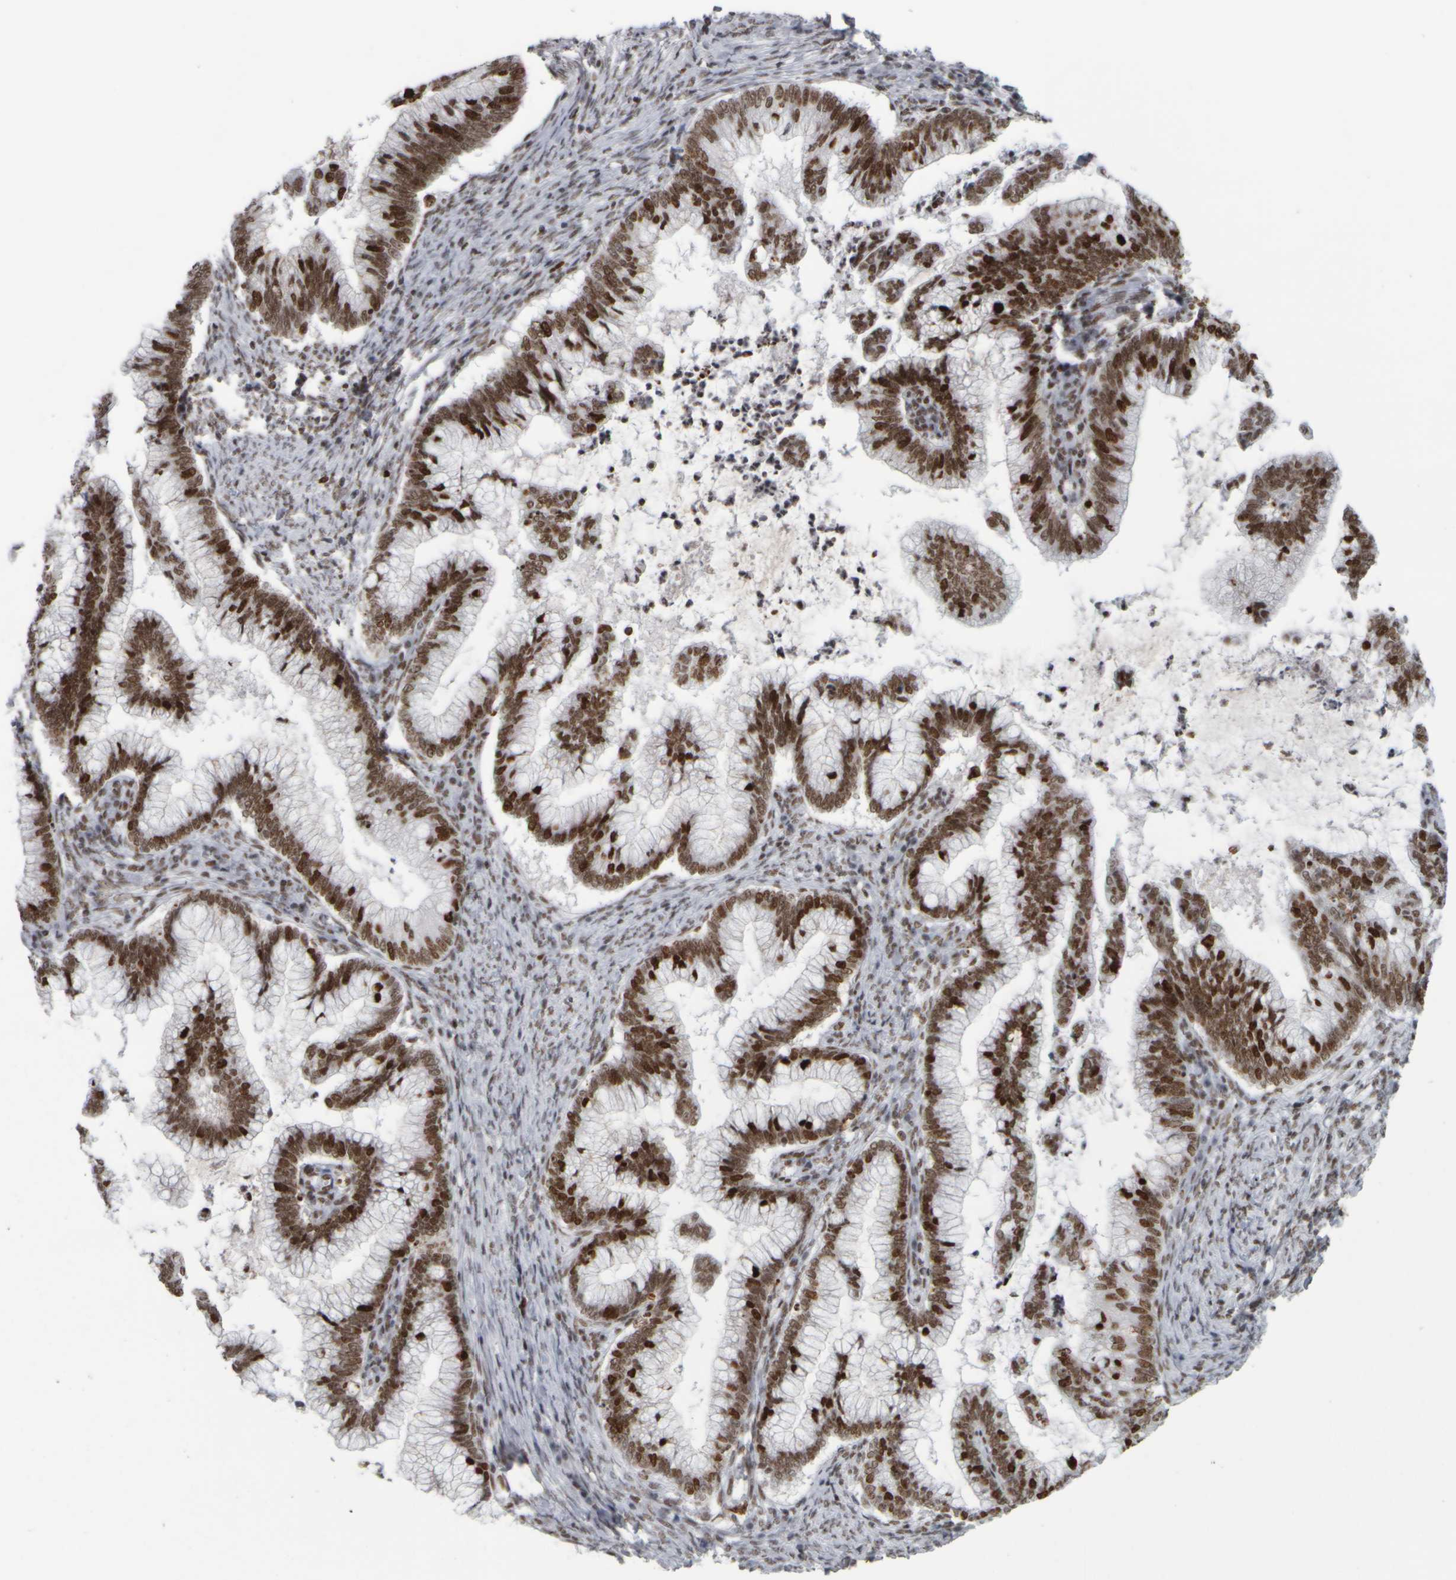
{"staining": {"intensity": "moderate", "quantity": ">75%", "location": "nuclear"}, "tissue": "cervical cancer", "cell_type": "Tumor cells", "image_type": "cancer", "snomed": [{"axis": "morphology", "description": "Adenocarcinoma, NOS"}, {"axis": "topography", "description": "Cervix"}], "caption": "Moderate nuclear positivity is identified in about >75% of tumor cells in cervical cancer.", "gene": "TOP2B", "patient": {"sex": "female", "age": 36}}